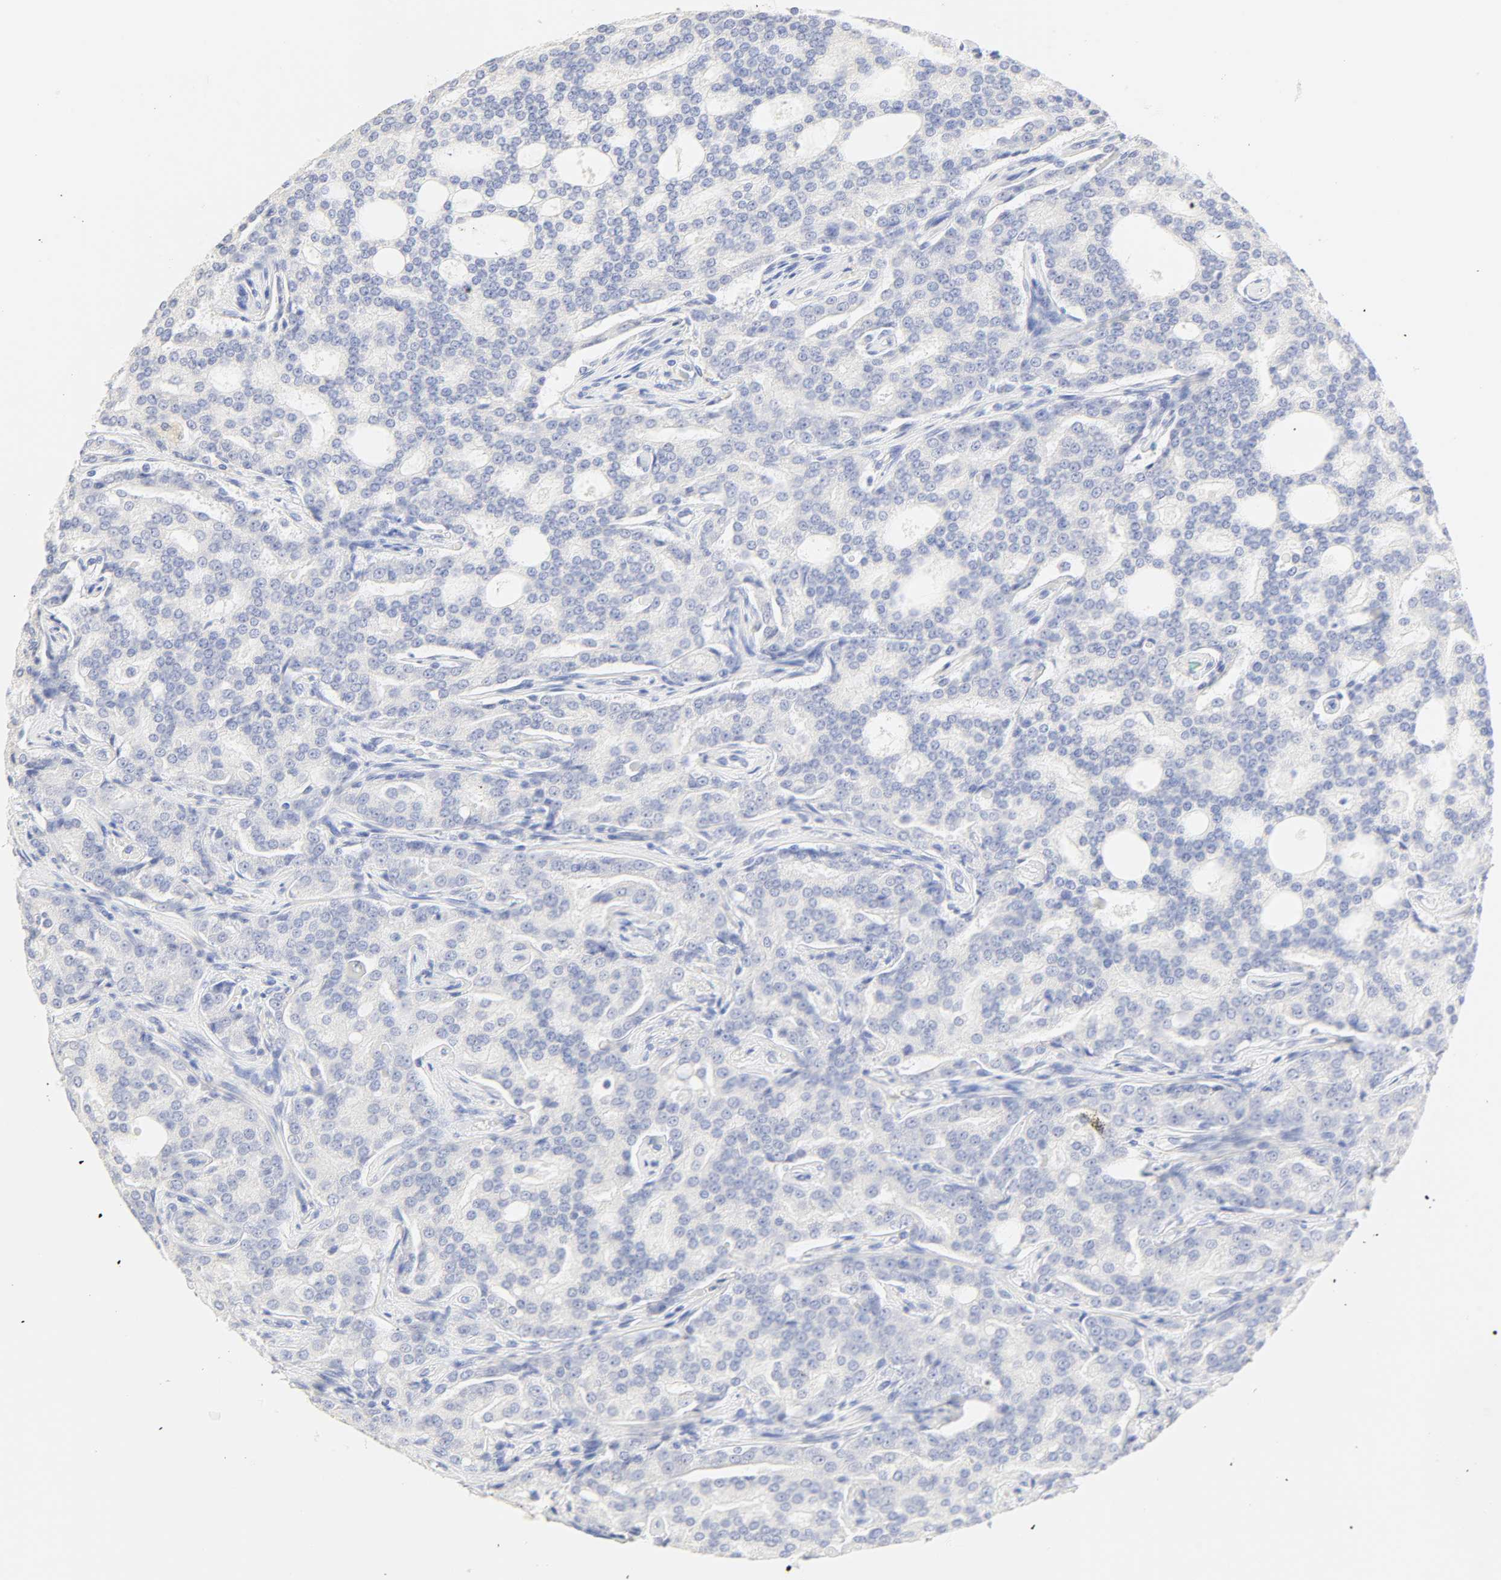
{"staining": {"intensity": "negative", "quantity": "none", "location": "none"}, "tissue": "prostate cancer", "cell_type": "Tumor cells", "image_type": "cancer", "snomed": [{"axis": "morphology", "description": "Adenocarcinoma, High grade"}, {"axis": "topography", "description": "Prostate"}], "caption": "High power microscopy image of an immunohistochemistry (IHC) histopathology image of adenocarcinoma (high-grade) (prostate), revealing no significant staining in tumor cells.", "gene": "SLCO1B3", "patient": {"sex": "male", "age": 72}}